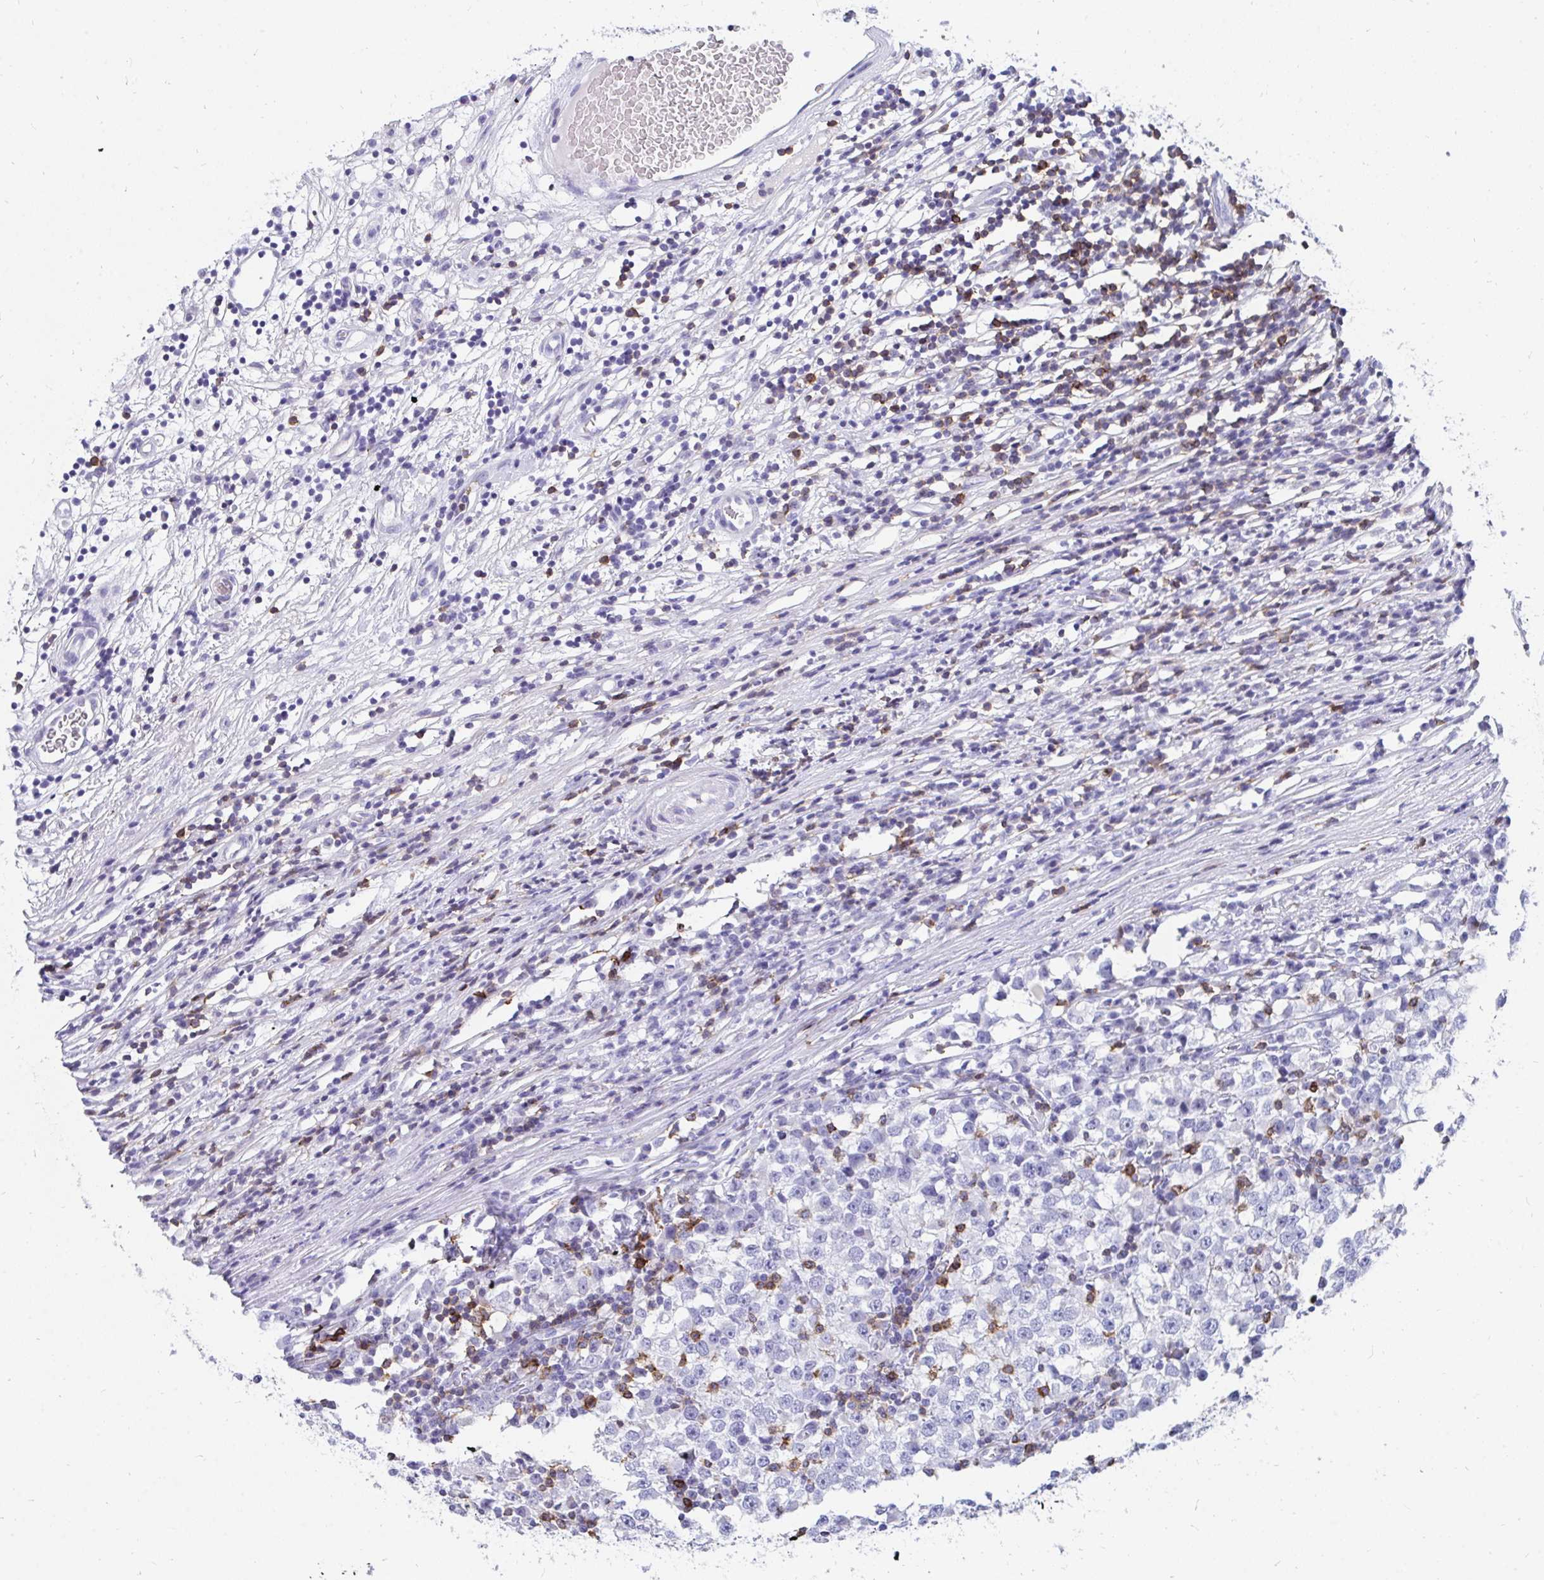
{"staining": {"intensity": "negative", "quantity": "none", "location": "none"}, "tissue": "testis cancer", "cell_type": "Tumor cells", "image_type": "cancer", "snomed": [{"axis": "morphology", "description": "Seminoma, NOS"}, {"axis": "topography", "description": "Testis"}], "caption": "This micrograph is of seminoma (testis) stained with immunohistochemistry to label a protein in brown with the nuclei are counter-stained blue. There is no staining in tumor cells. The staining was performed using DAB (3,3'-diaminobenzidine) to visualize the protein expression in brown, while the nuclei were stained in blue with hematoxylin (Magnification: 20x).", "gene": "CD7", "patient": {"sex": "male", "age": 65}}